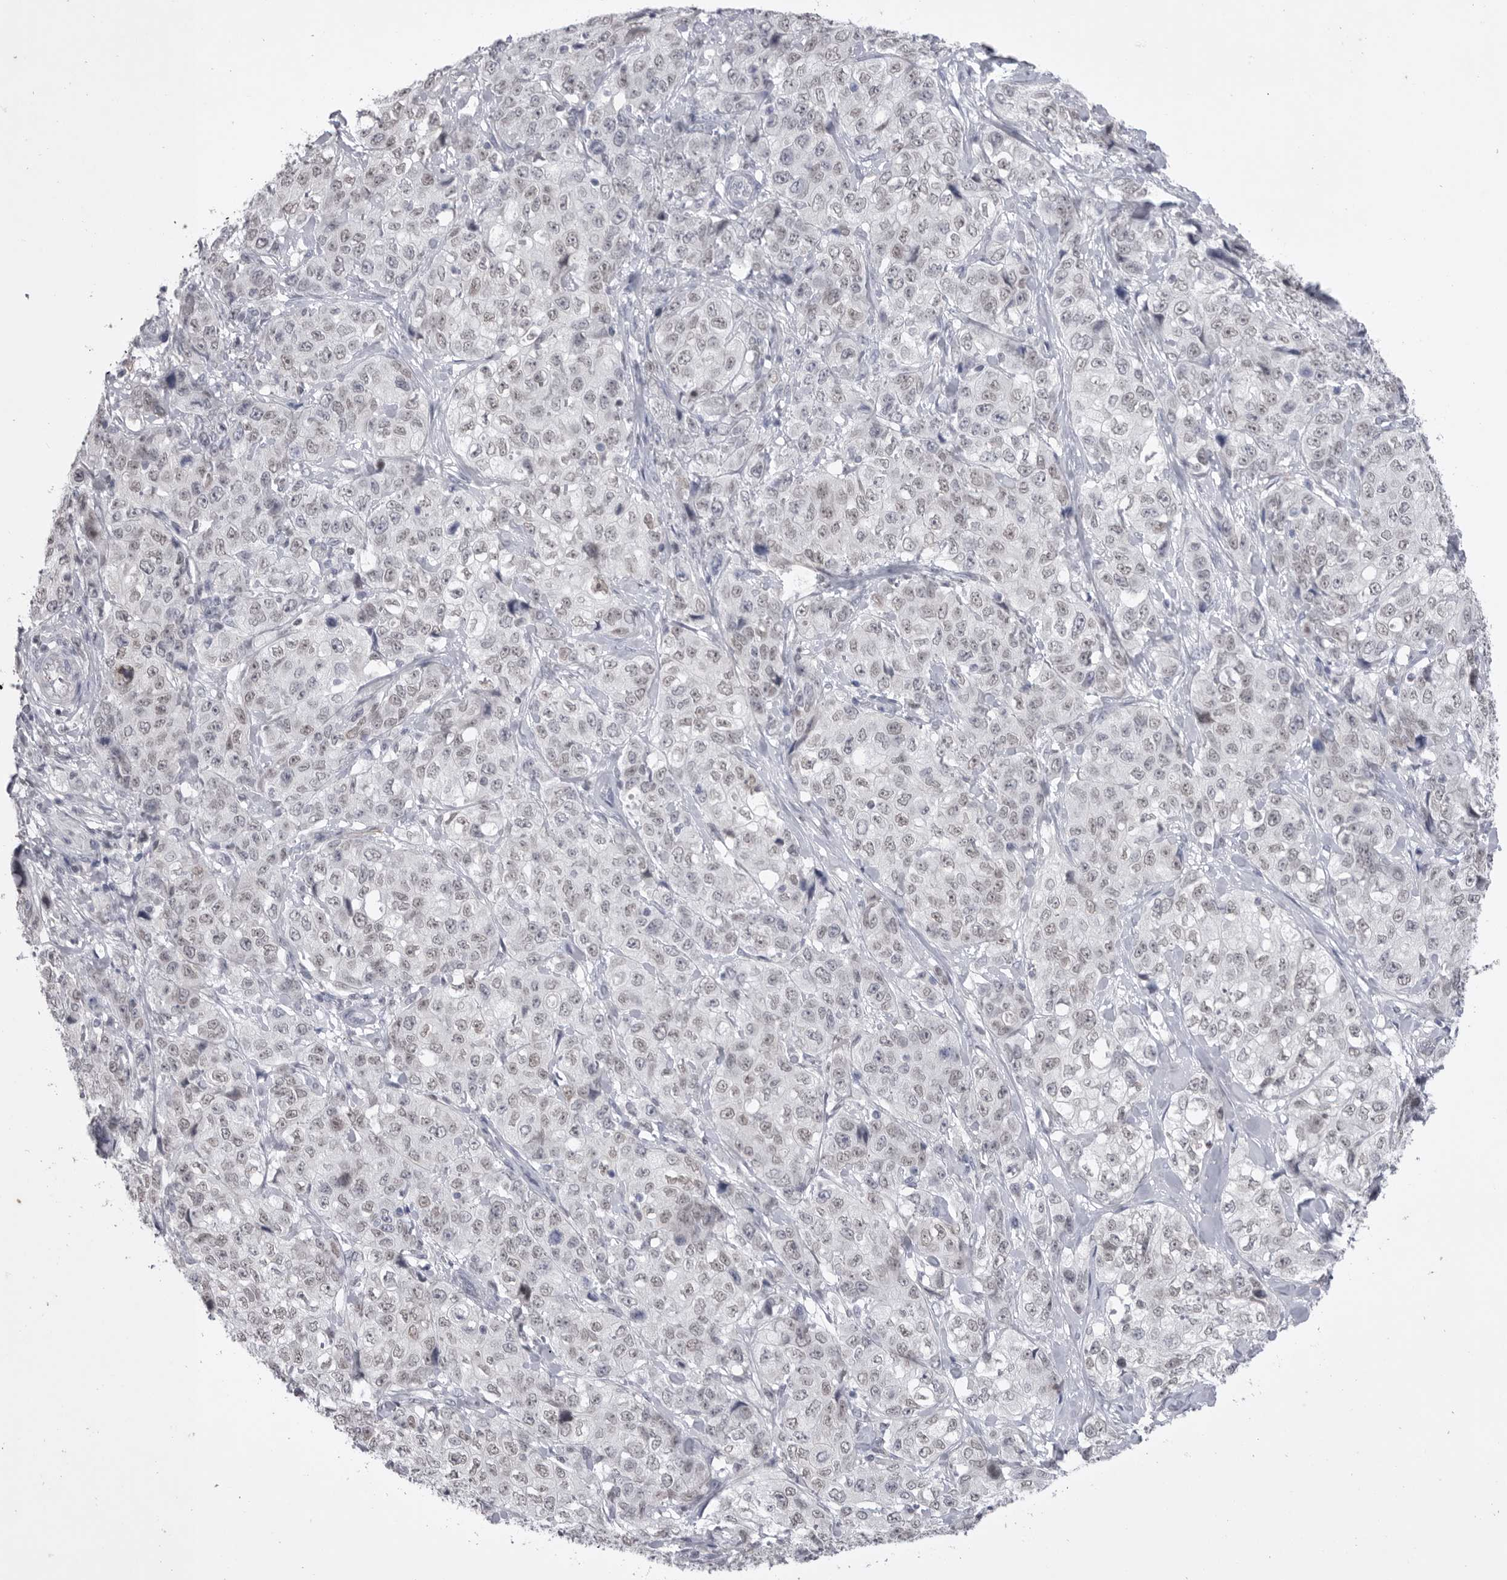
{"staining": {"intensity": "weak", "quantity": ">75%", "location": "nuclear"}, "tissue": "stomach cancer", "cell_type": "Tumor cells", "image_type": "cancer", "snomed": [{"axis": "morphology", "description": "Adenocarcinoma, NOS"}, {"axis": "topography", "description": "Stomach"}], "caption": "Adenocarcinoma (stomach) stained for a protein (brown) displays weak nuclear positive staining in approximately >75% of tumor cells.", "gene": "ZBTB7B", "patient": {"sex": "male", "age": 48}}